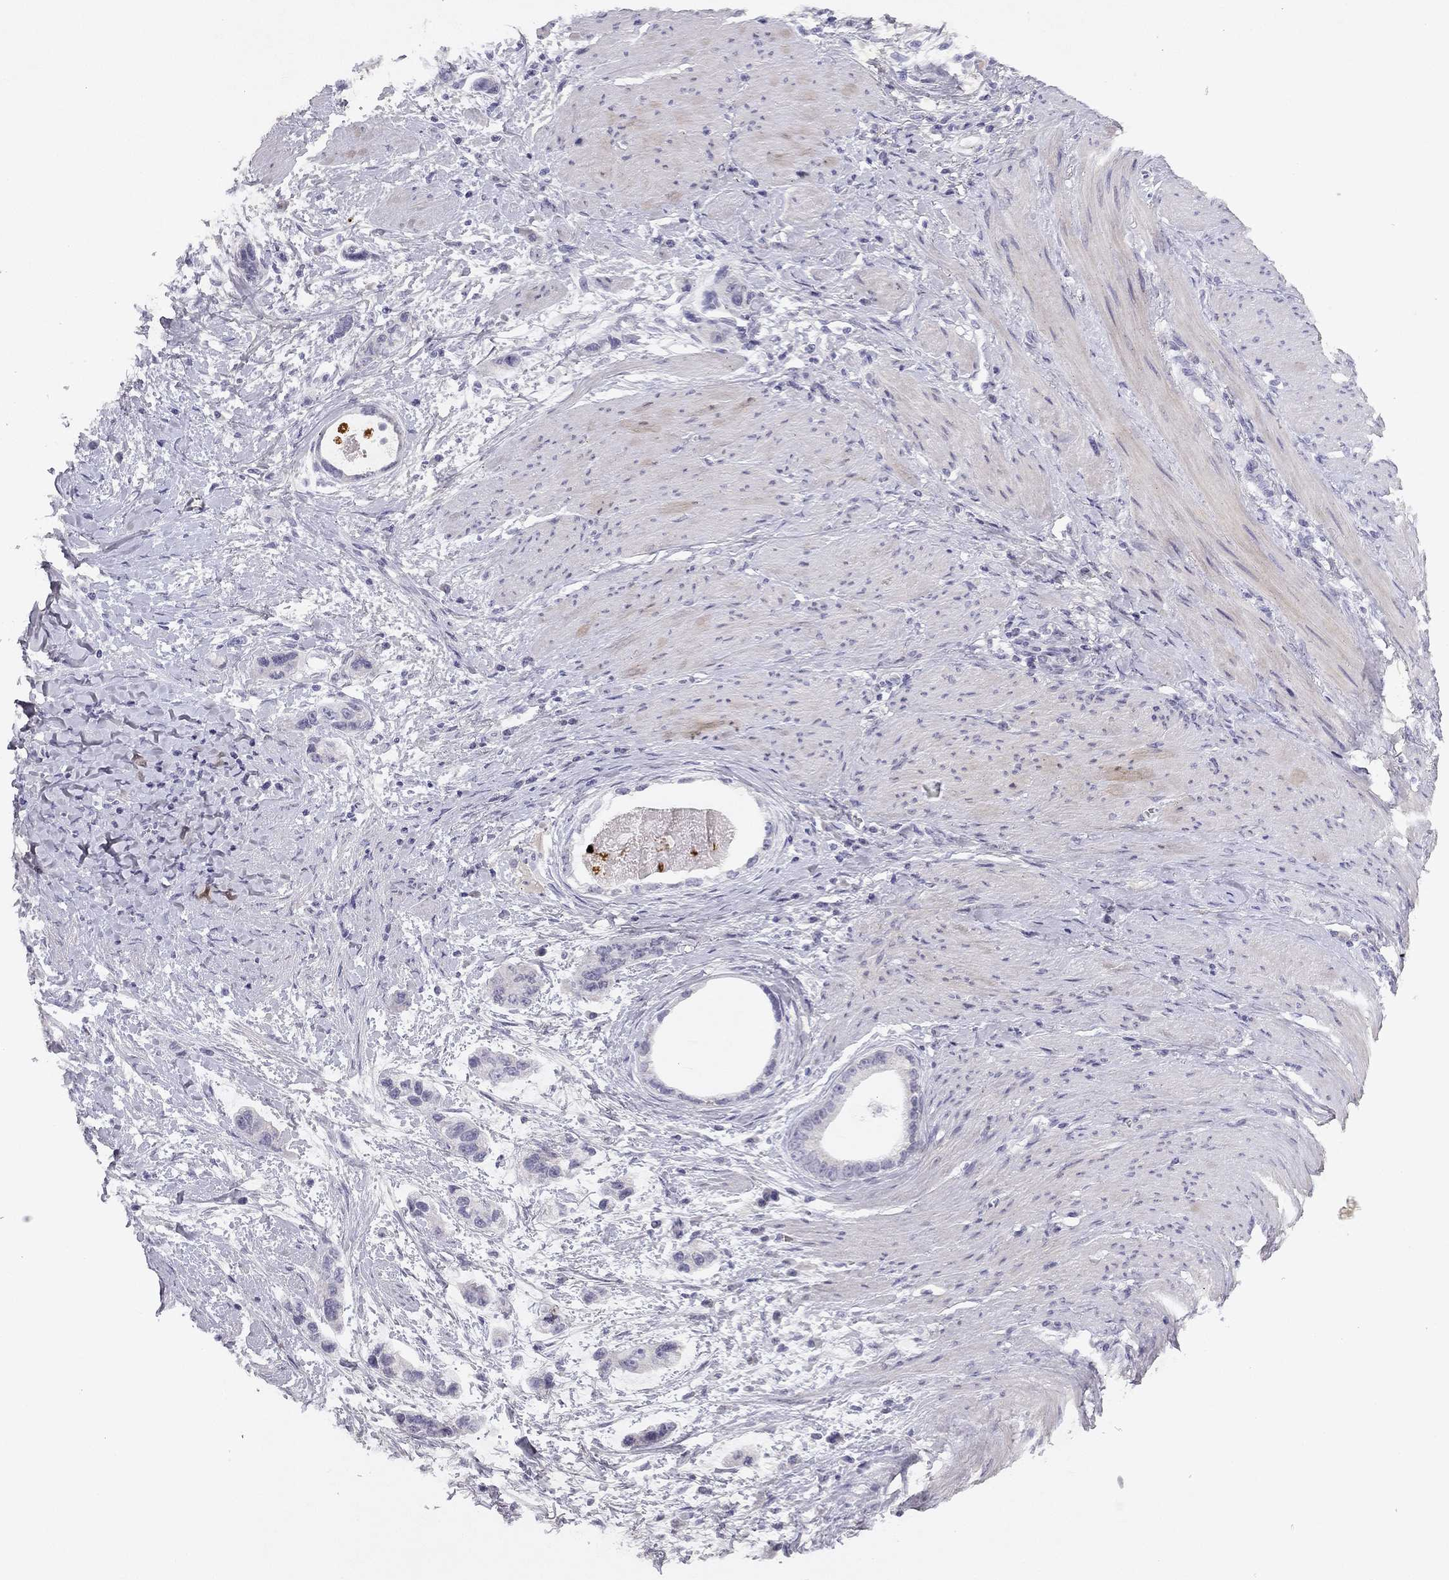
{"staining": {"intensity": "negative", "quantity": "none", "location": "none"}, "tissue": "stomach cancer", "cell_type": "Tumor cells", "image_type": "cancer", "snomed": [{"axis": "morphology", "description": "Adenocarcinoma, NOS"}, {"axis": "topography", "description": "Stomach, lower"}], "caption": "This is an immunohistochemistry (IHC) micrograph of adenocarcinoma (stomach). There is no staining in tumor cells.", "gene": "SLC6A4", "patient": {"sex": "female", "age": 93}}